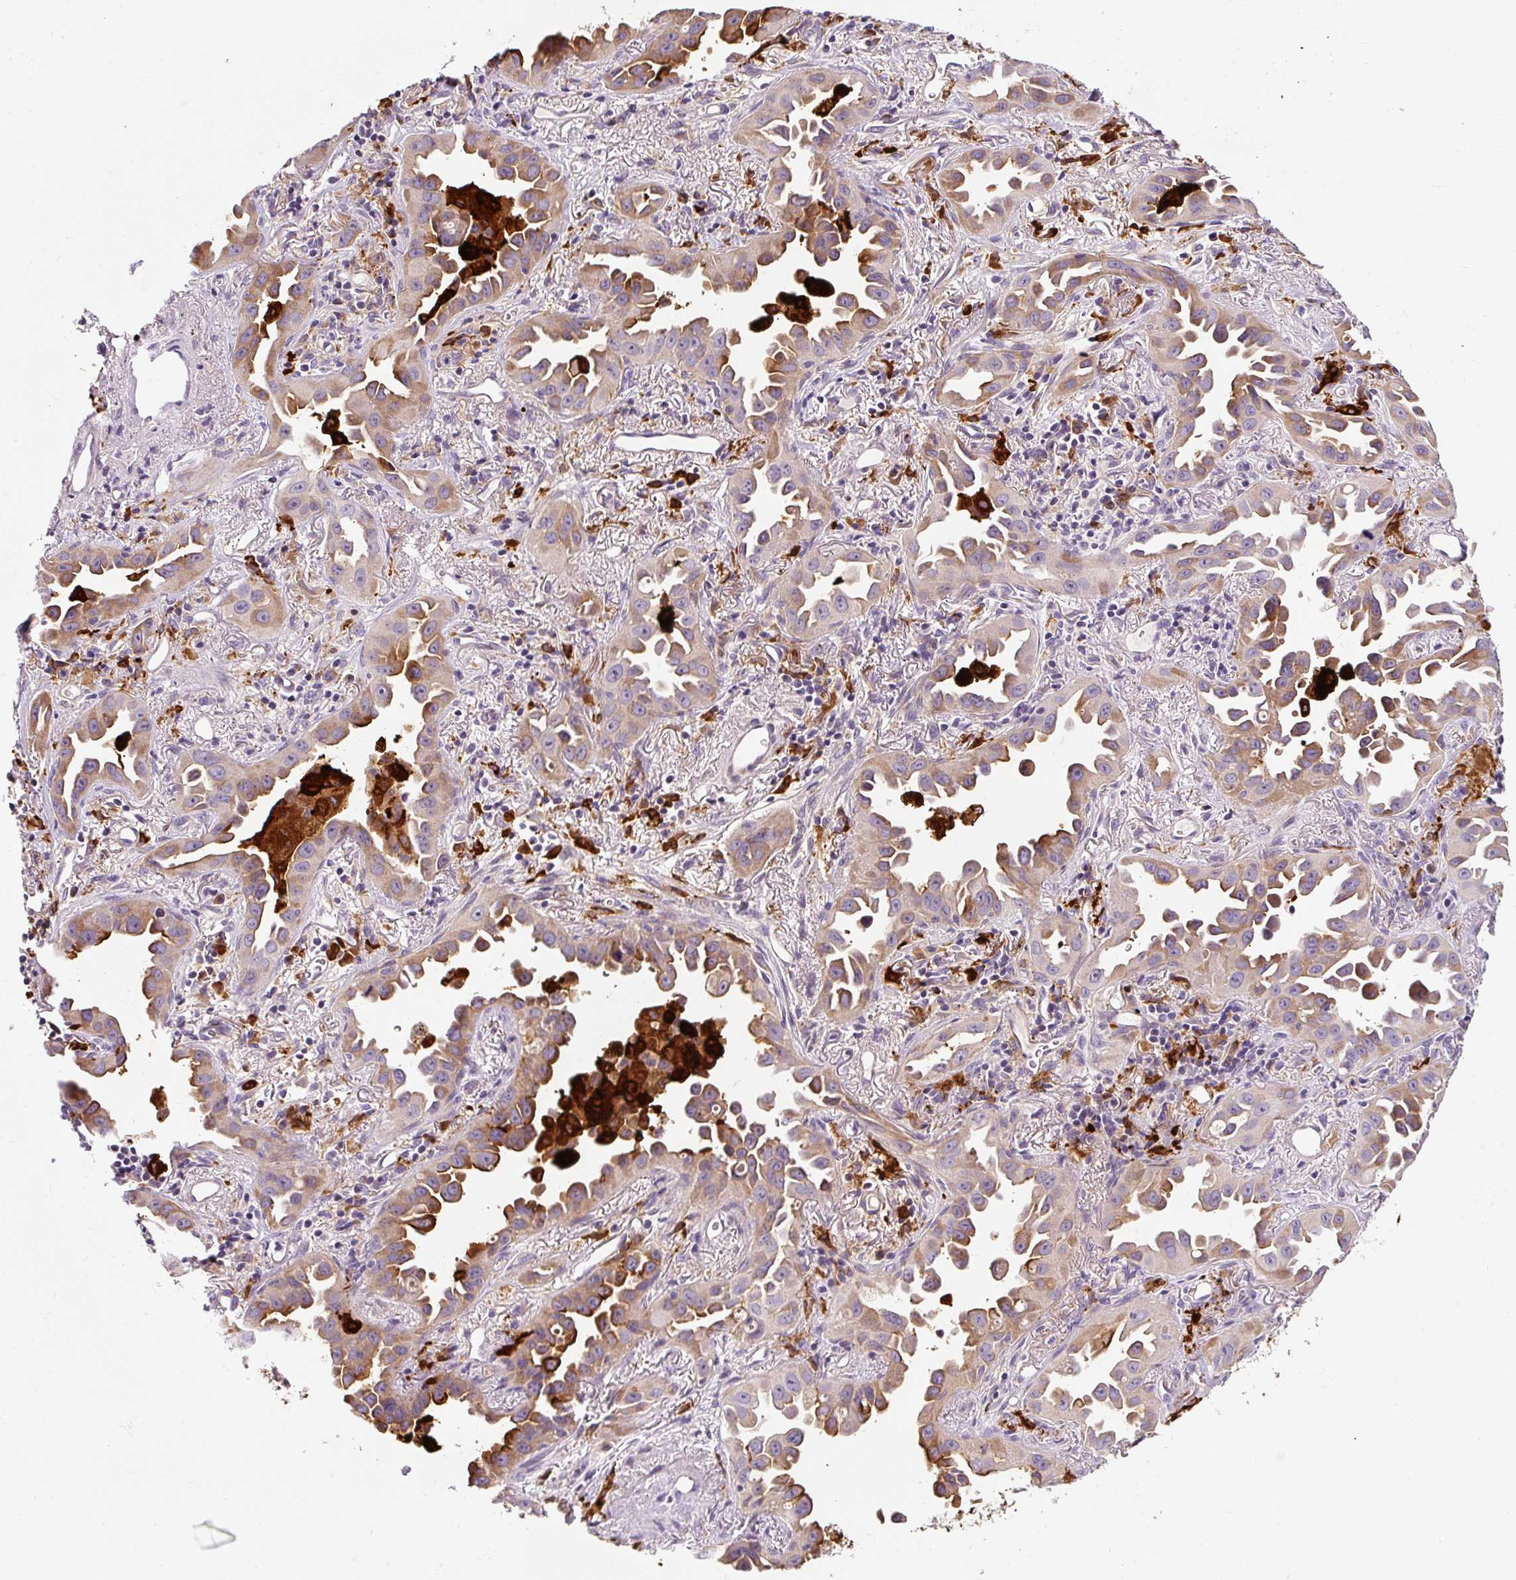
{"staining": {"intensity": "moderate", "quantity": ">75%", "location": "cytoplasmic/membranous"}, "tissue": "lung cancer", "cell_type": "Tumor cells", "image_type": "cancer", "snomed": [{"axis": "morphology", "description": "Adenocarcinoma, NOS"}, {"axis": "topography", "description": "Lung"}], "caption": "Protein expression analysis of human lung adenocarcinoma reveals moderate cytoplasmic/membranous expression in about >75% of tumor cells.", "gene": "FUT10", "patient": {"sex": "male", "age": 68}}